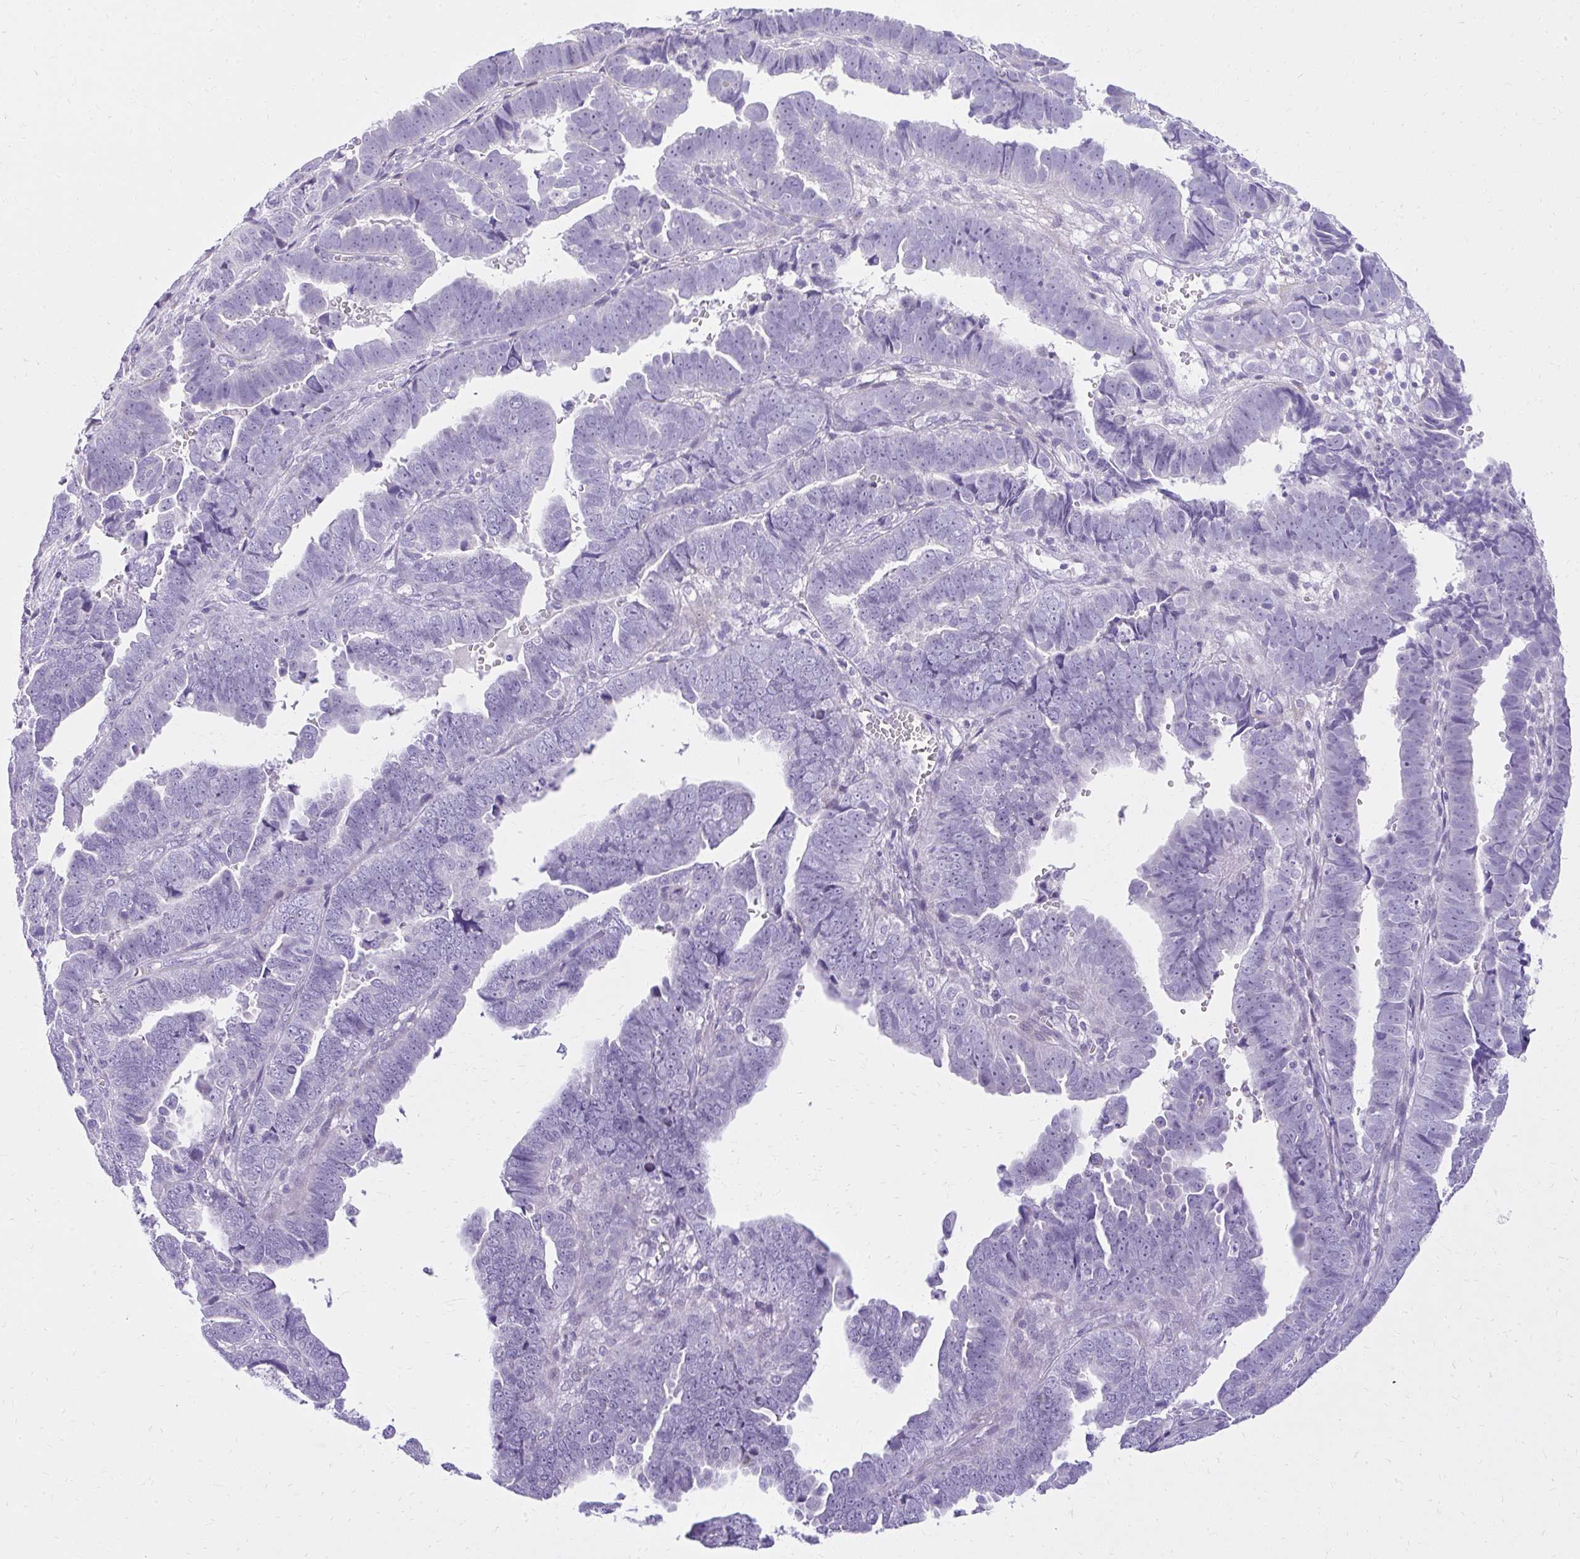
{"staining": {"intensity": "negative", "quantity": "none", "location": "none"}, "tissue": "endometrial cancer", "cell_type": "Tumor cells", "image_type": "cancer", "snomed": [{"axis": "morphology", "description": "Adenocarcinoma, NOS"}, {"axis": "topography", "description": "Endometrium"}], "caption": "A high-resolution micrograph shows immunohistochemistry (IHC) staining of endometrial adenocarcinoma, which displays no significant positivity in tumor cells. (DAB IHC, high magnification).", "gene": "PRAP1", "patient": {"sex": "female", "age": 75}}